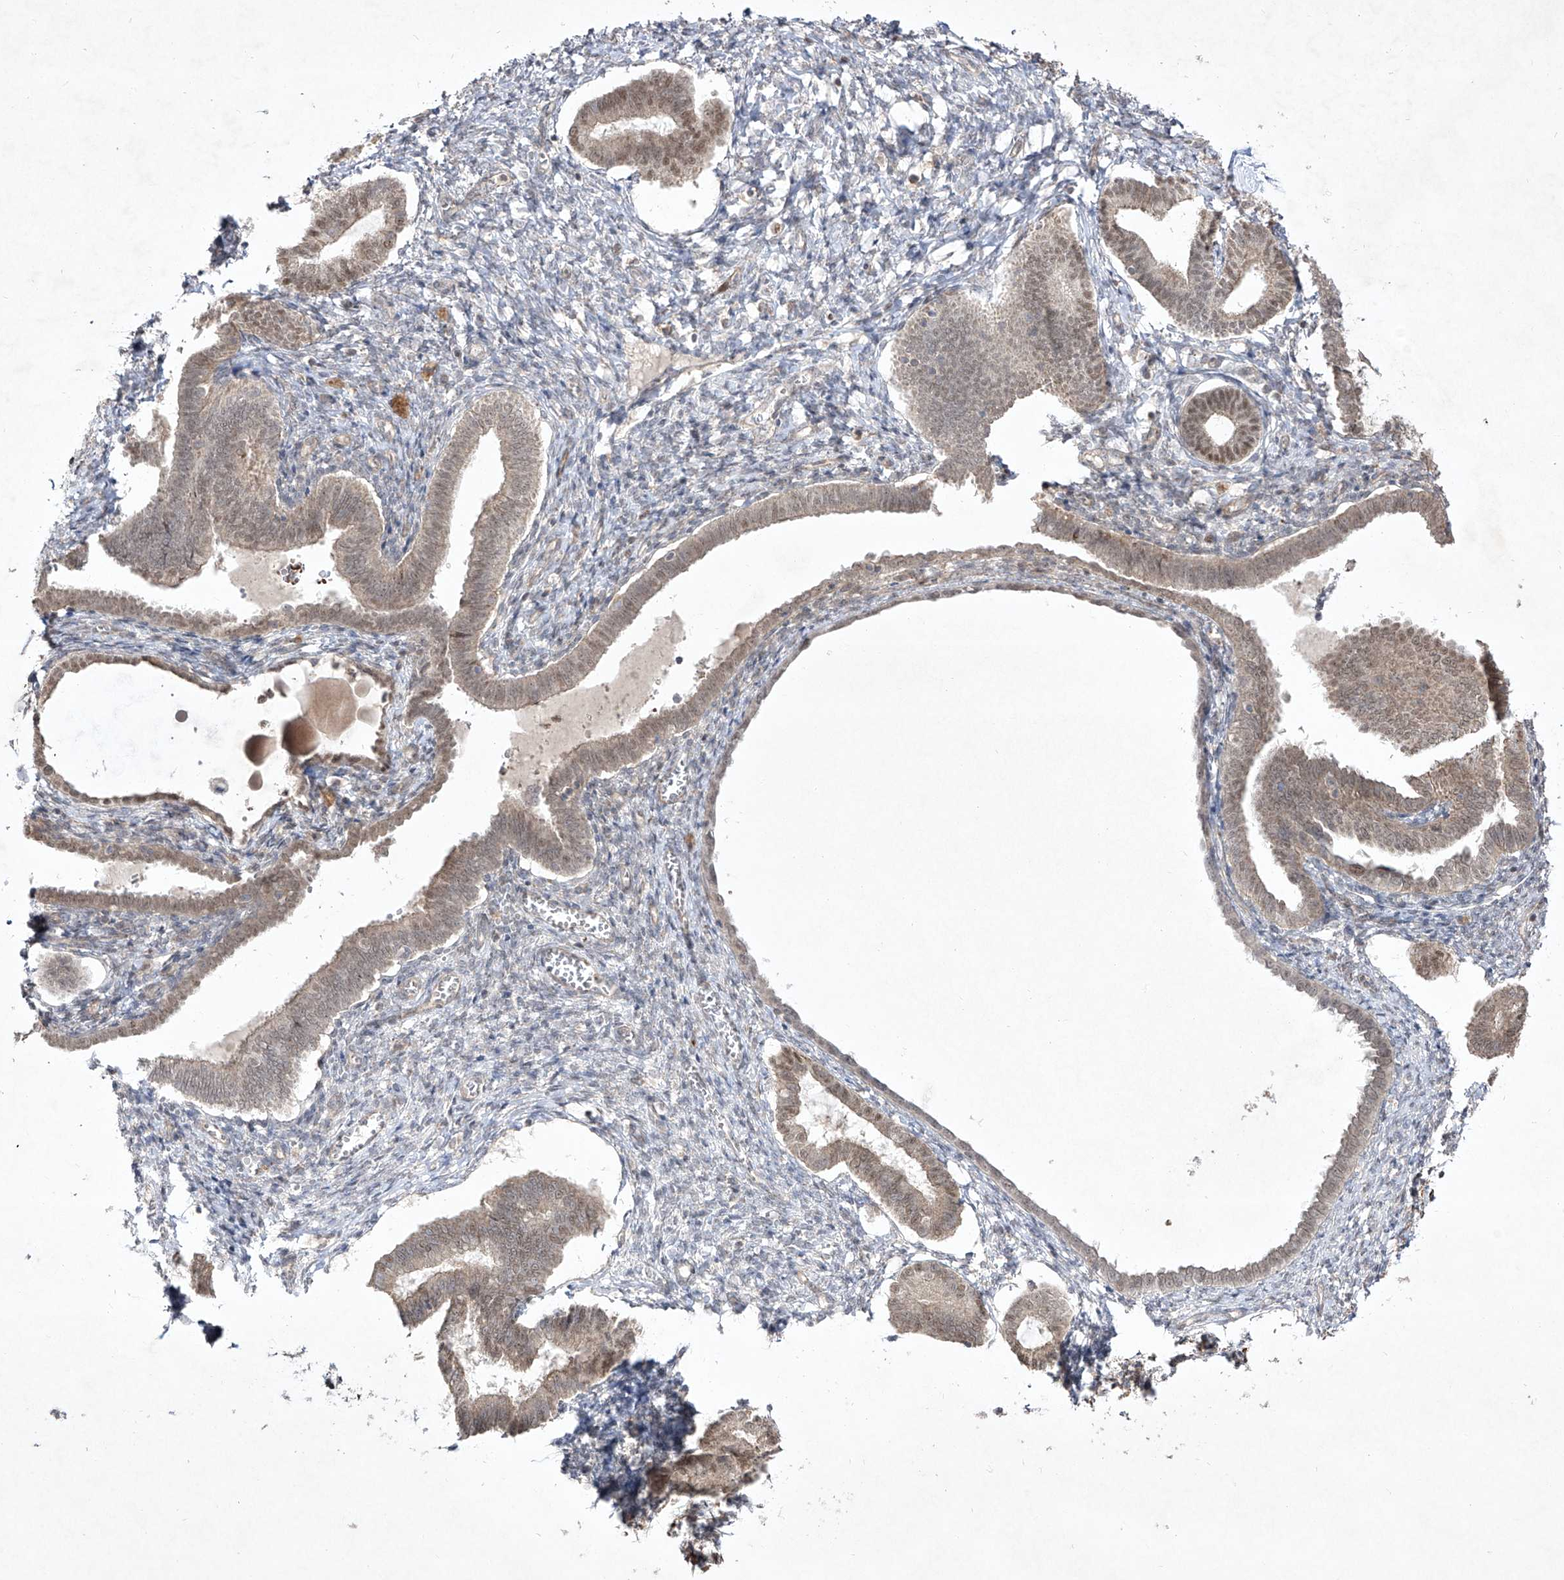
{"staining": {"intensity": "negative", "quantity": "none", "location": "none"}, "tissue": "endometrium", "cell_type": "Cells in endometrial stroma", "image_type": "normal", "snomed": [{"axis": "morphology", "description": "Normal tissue, NOS"}, {"axis": "topography", "description": "Endometrium"}], "caption": "Histopathology image shows no protein expression in cells in endometrial stroma of normal endometrium.", "gene": "KDM1B", "patient": {"sex": "female", "age": 77}}